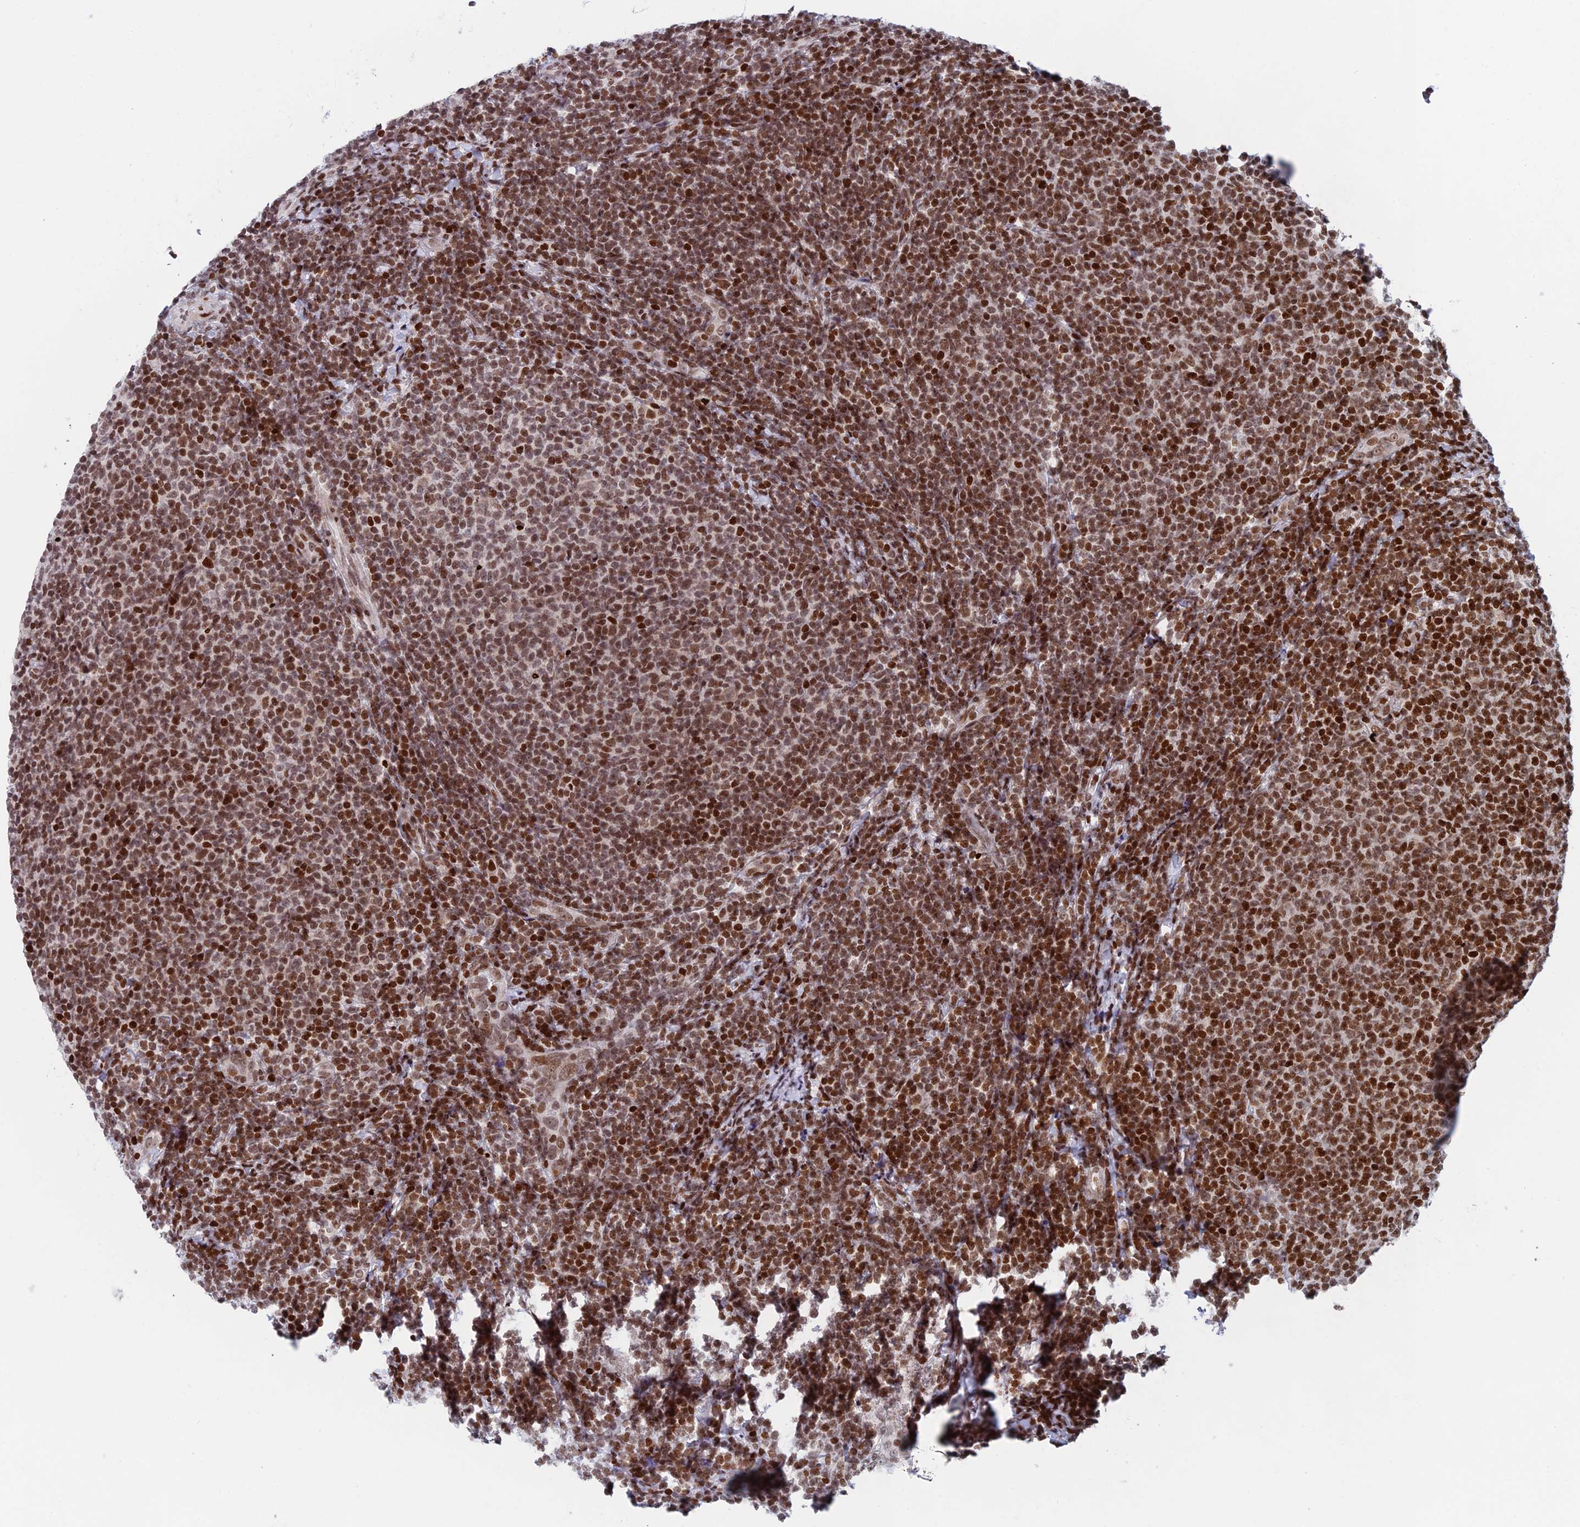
{"staining": {"intensity": "moderate", "quantity": ">75%", "location": "nuclear"}, "tissue": "lymphoma", "cell_type": "Tumor cells", "image_type": "cancer", "snomed": [{"axis": "morphology", "description": "Malignant lymphoma, non-Hodgkin's type, Low grade"}, {"axis": "topography", "description": "Lymph node"}], "caption": "Immunohistochemical staining of low-grade malignant lymphoma, non-Hodgkin's type demonstrates medium levels of moderate nuclear positivity in about >75% of tumor cells. The protein is stained brown, and the nuclei are stained in blue (DAB (3,3'-diaminobenzidine) IHC with brightfield microscopy, high magnification).", "gene": "RPAP1", "patient": {"sex": "male", "age": 66}}